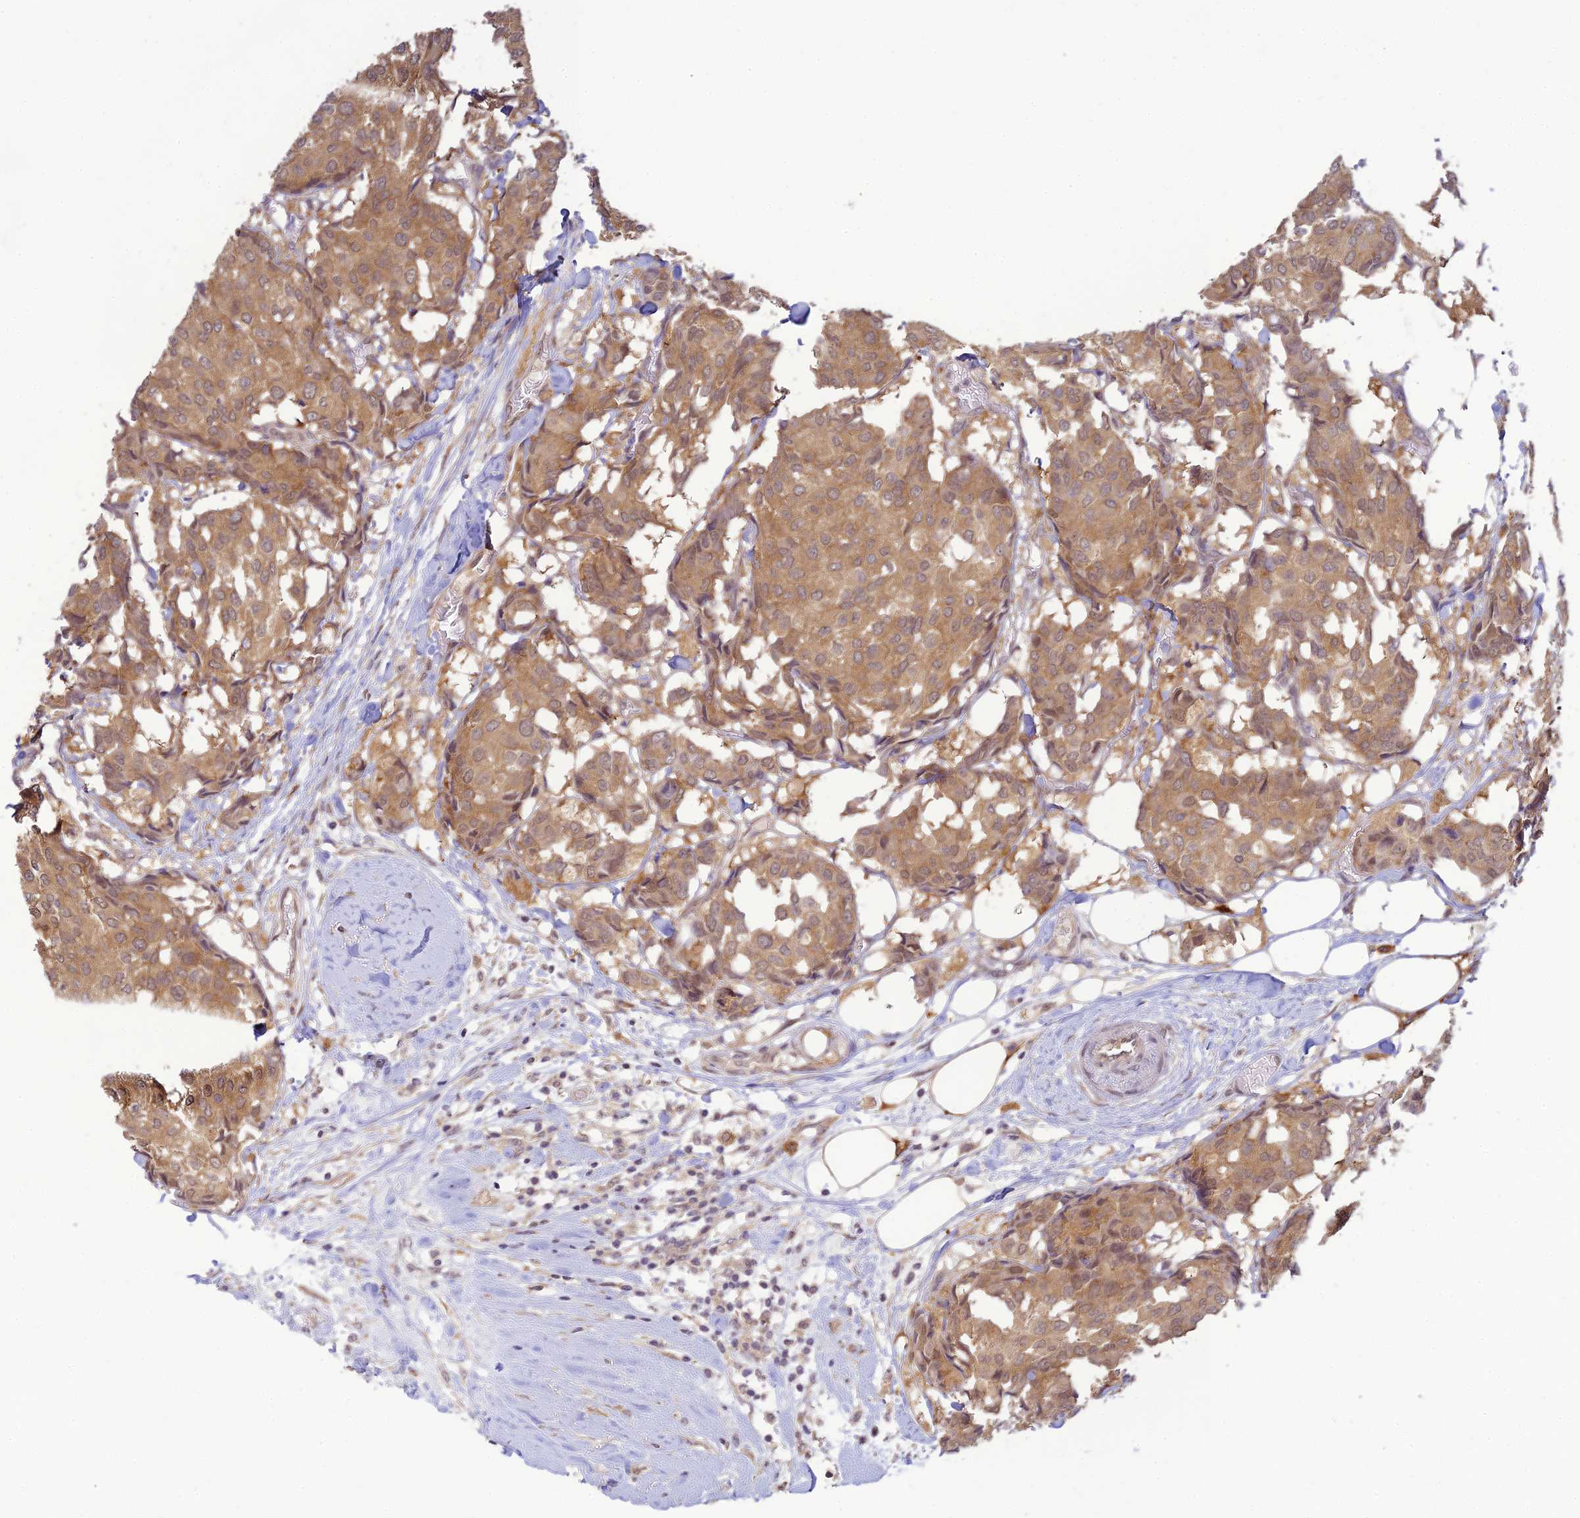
{"staining": {"intensity": "moderate", "quantity": ">75%", "location": "cytoplasmic/membranous"}, "tissue": "breast cancer", "cell_type": "Tumor cells", "image_type": "cancer", "snomed": [{"axis": "morphology", "description": "Duct carcinoma"}, {"axis": "topography", "description": "Breast"}], "caption": "IHC of human breast cancer (infiltrating ductal carcinoma) reveals medium levels of moderate cytoplasmic/membranous positivity in about >75% of tumor cells.", "gene": "SKIC8", "patient": {"sex": "female", "age": 75}}